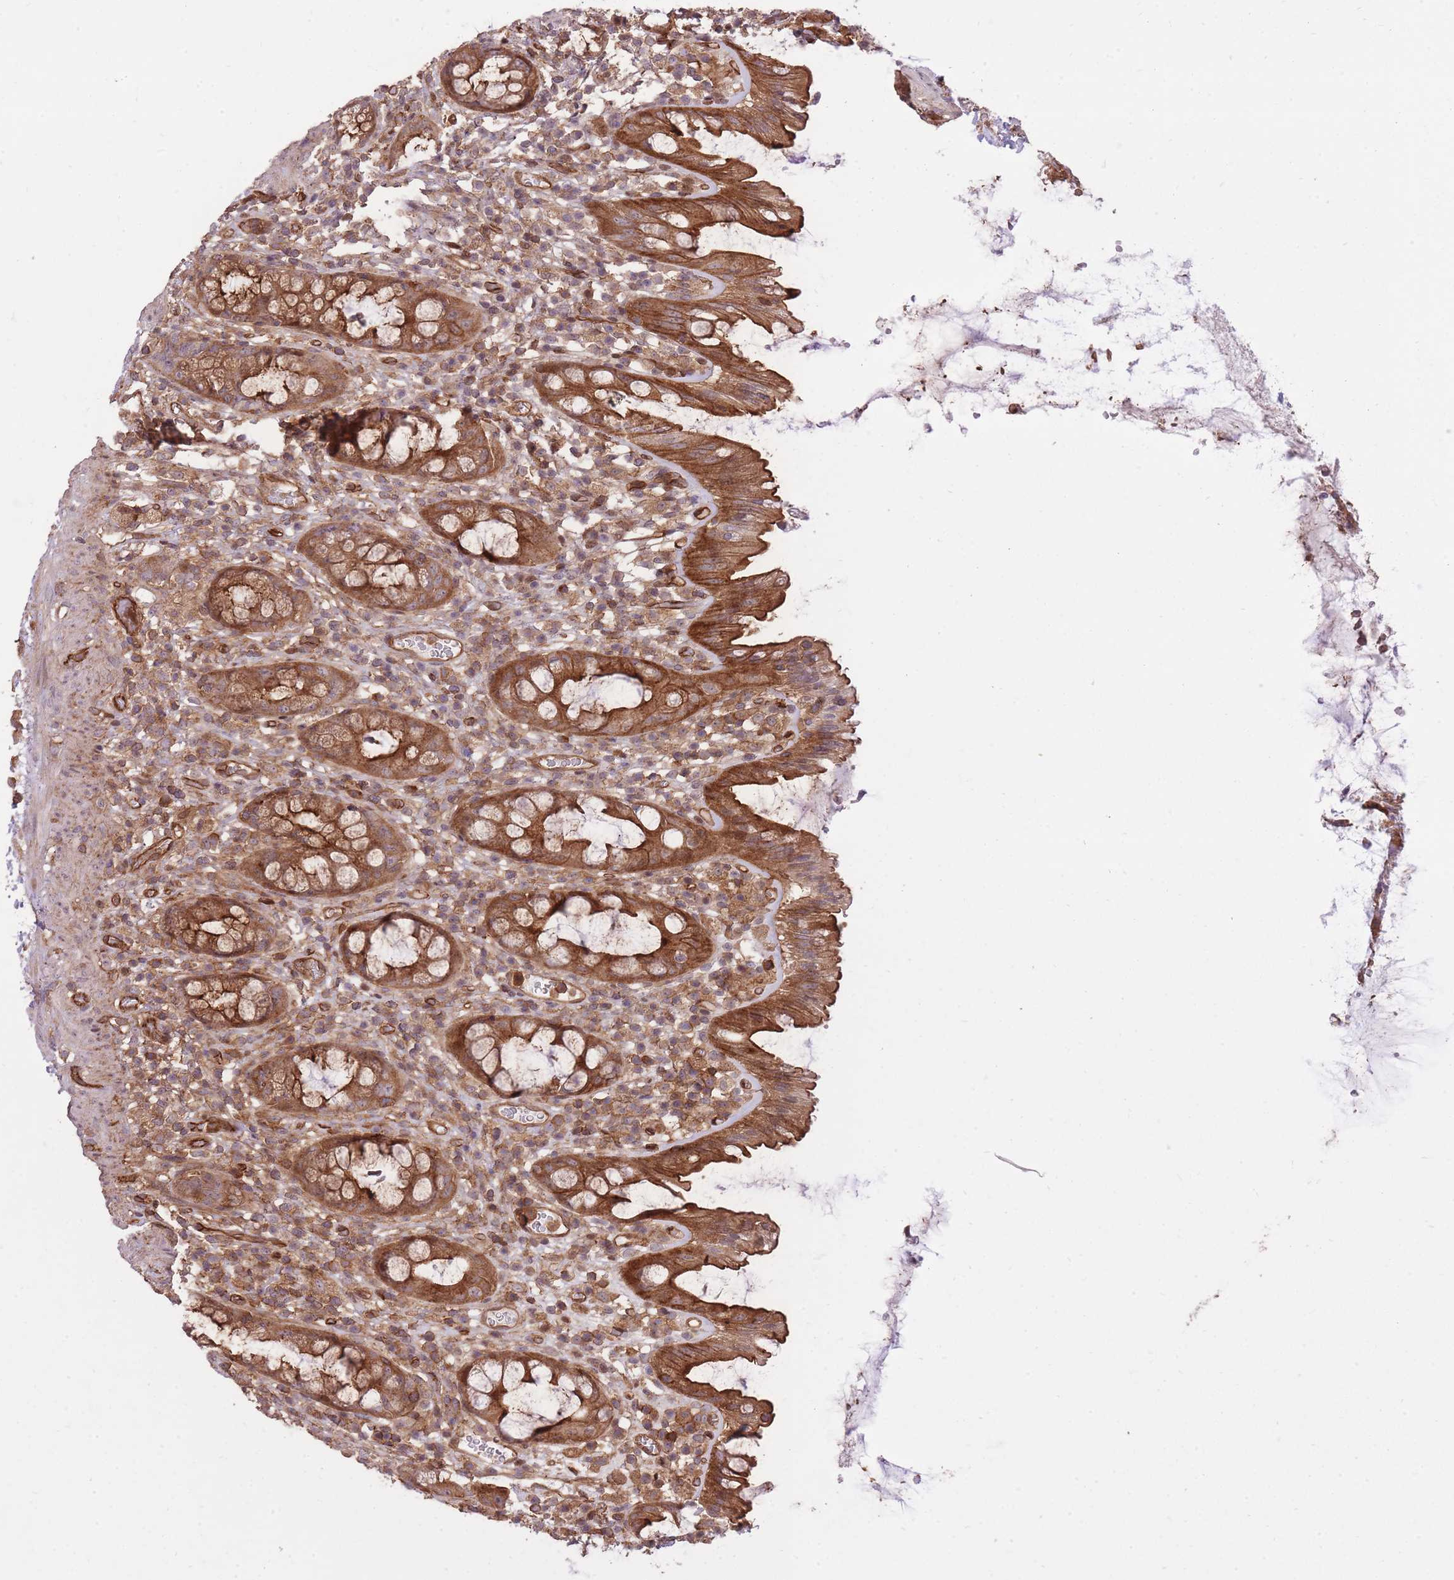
{"staining": {"intensity": "strong", "quantity": ">75%", "location": "cytoplasmic/membranous"}, "tissue": "rectum", "cell_type": "Glandular cells", "image_type": "normal", "snomed": [{"axis": "morphology", "description": "Normal tissue, NOS"}, {"axis": "topography", "description": "Rectum"}], "caption": "Immunohistochemistry of benign human rectum exhibits high levels of strong cytoplasmic/membranous positivity in approximately >75% of glandular cells. The staining was performed using DAB, with brown indicating positive protein expression. Nuclei are stained blue with hematoxylin.", "gene": "PLD1", "patient": {"sex": "female", "age": 57}}